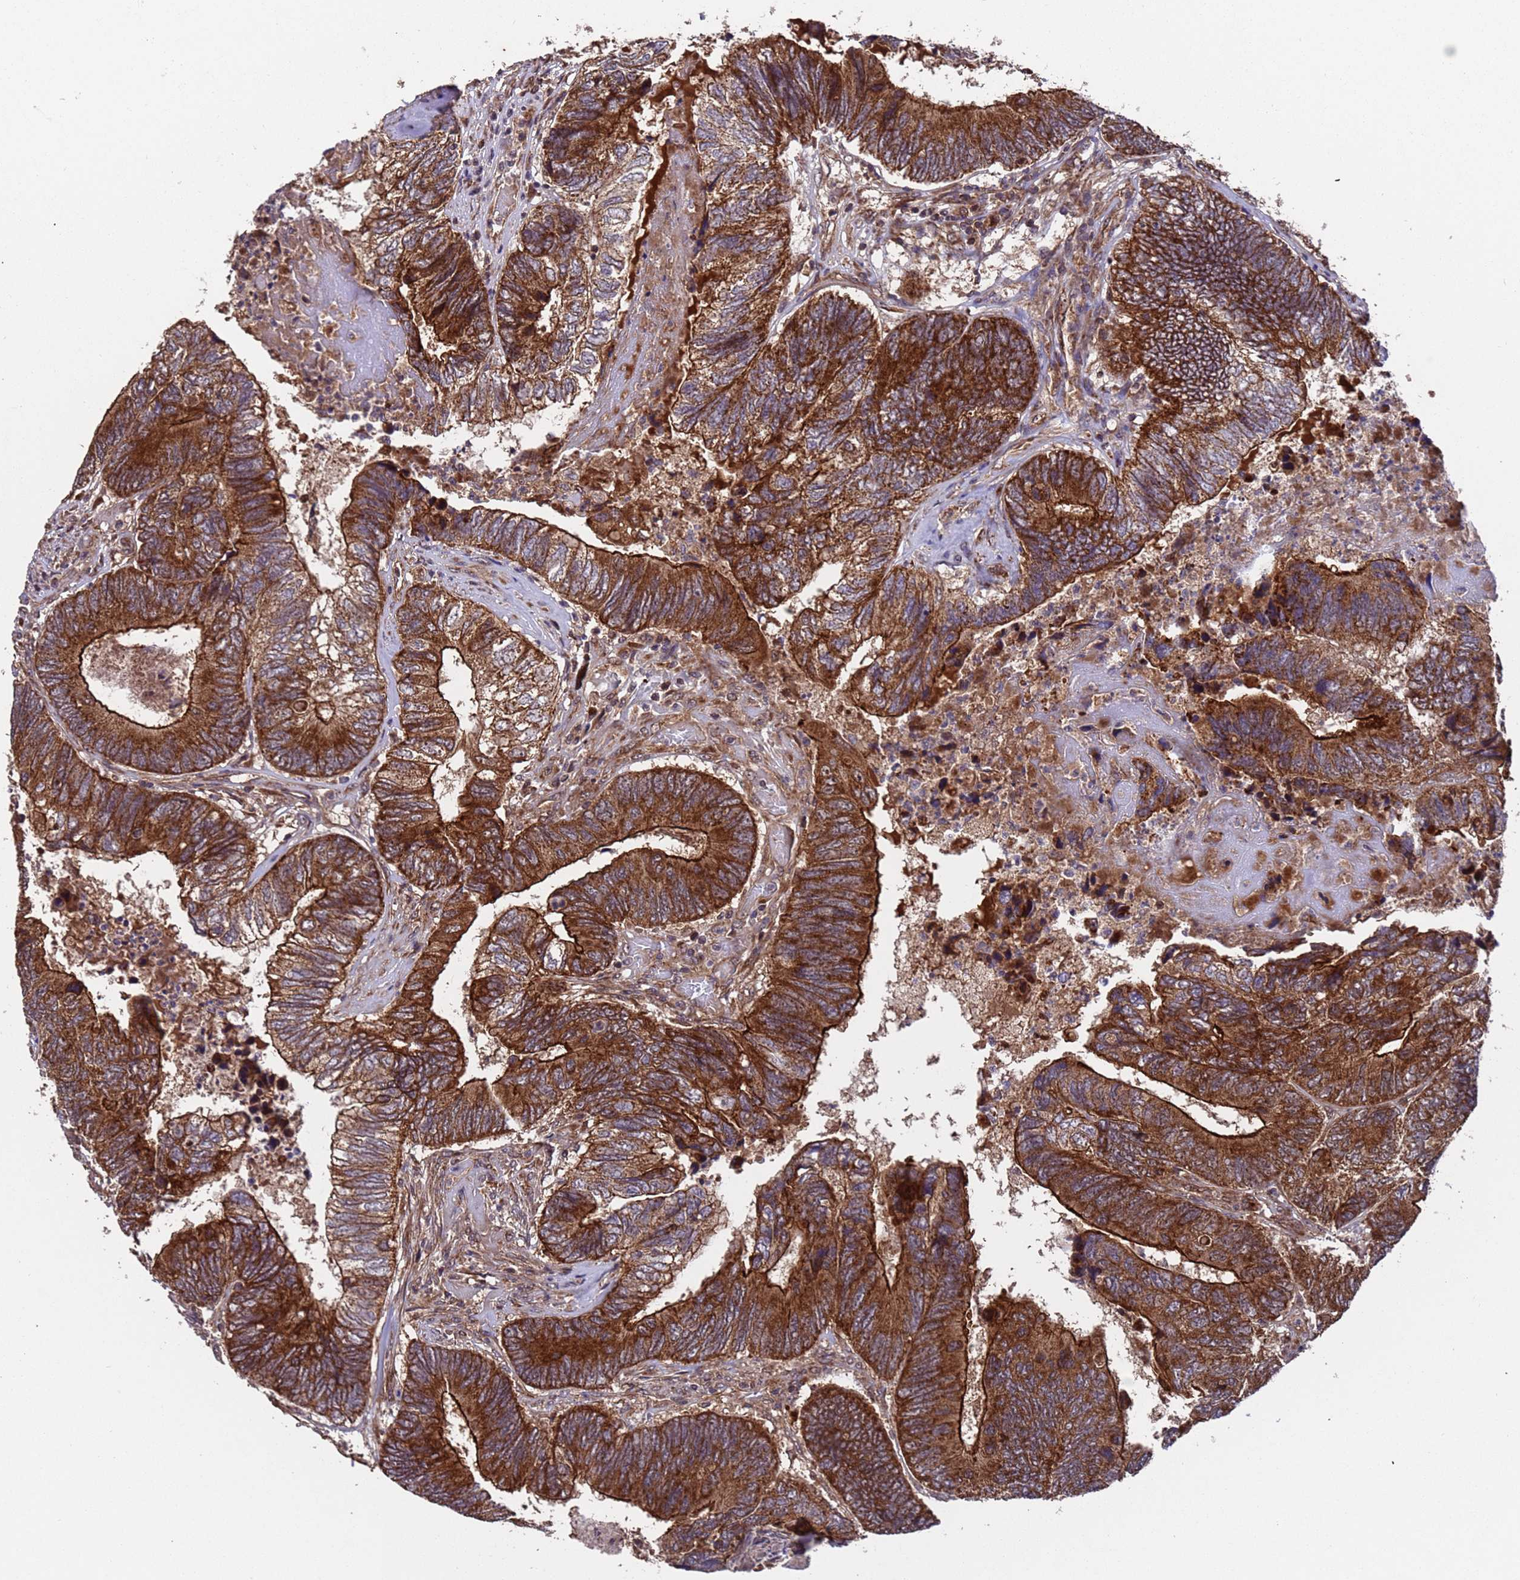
{"staining": {"intensity": "strong", "quantity": ">75%", "location": "cytoplasmic/membranous"}, "tissue": "colorectal cancer", "cell_type": "Tumor cells", "image_type": "cancer", "snomed": [{"axis": "morphology", "description": "Adenocarcinoma, NOS"}, {"axis": "topography", "description": "Colon"}], "caption": "Immunohistochemical staining of human colorectal adenocarcinoma exhibits strong cytoplasmic/membranous protein staining in approximately >75% of tumor cells.", "gene": "TSR3", "patient": {"sex": "female", "age": 67}}